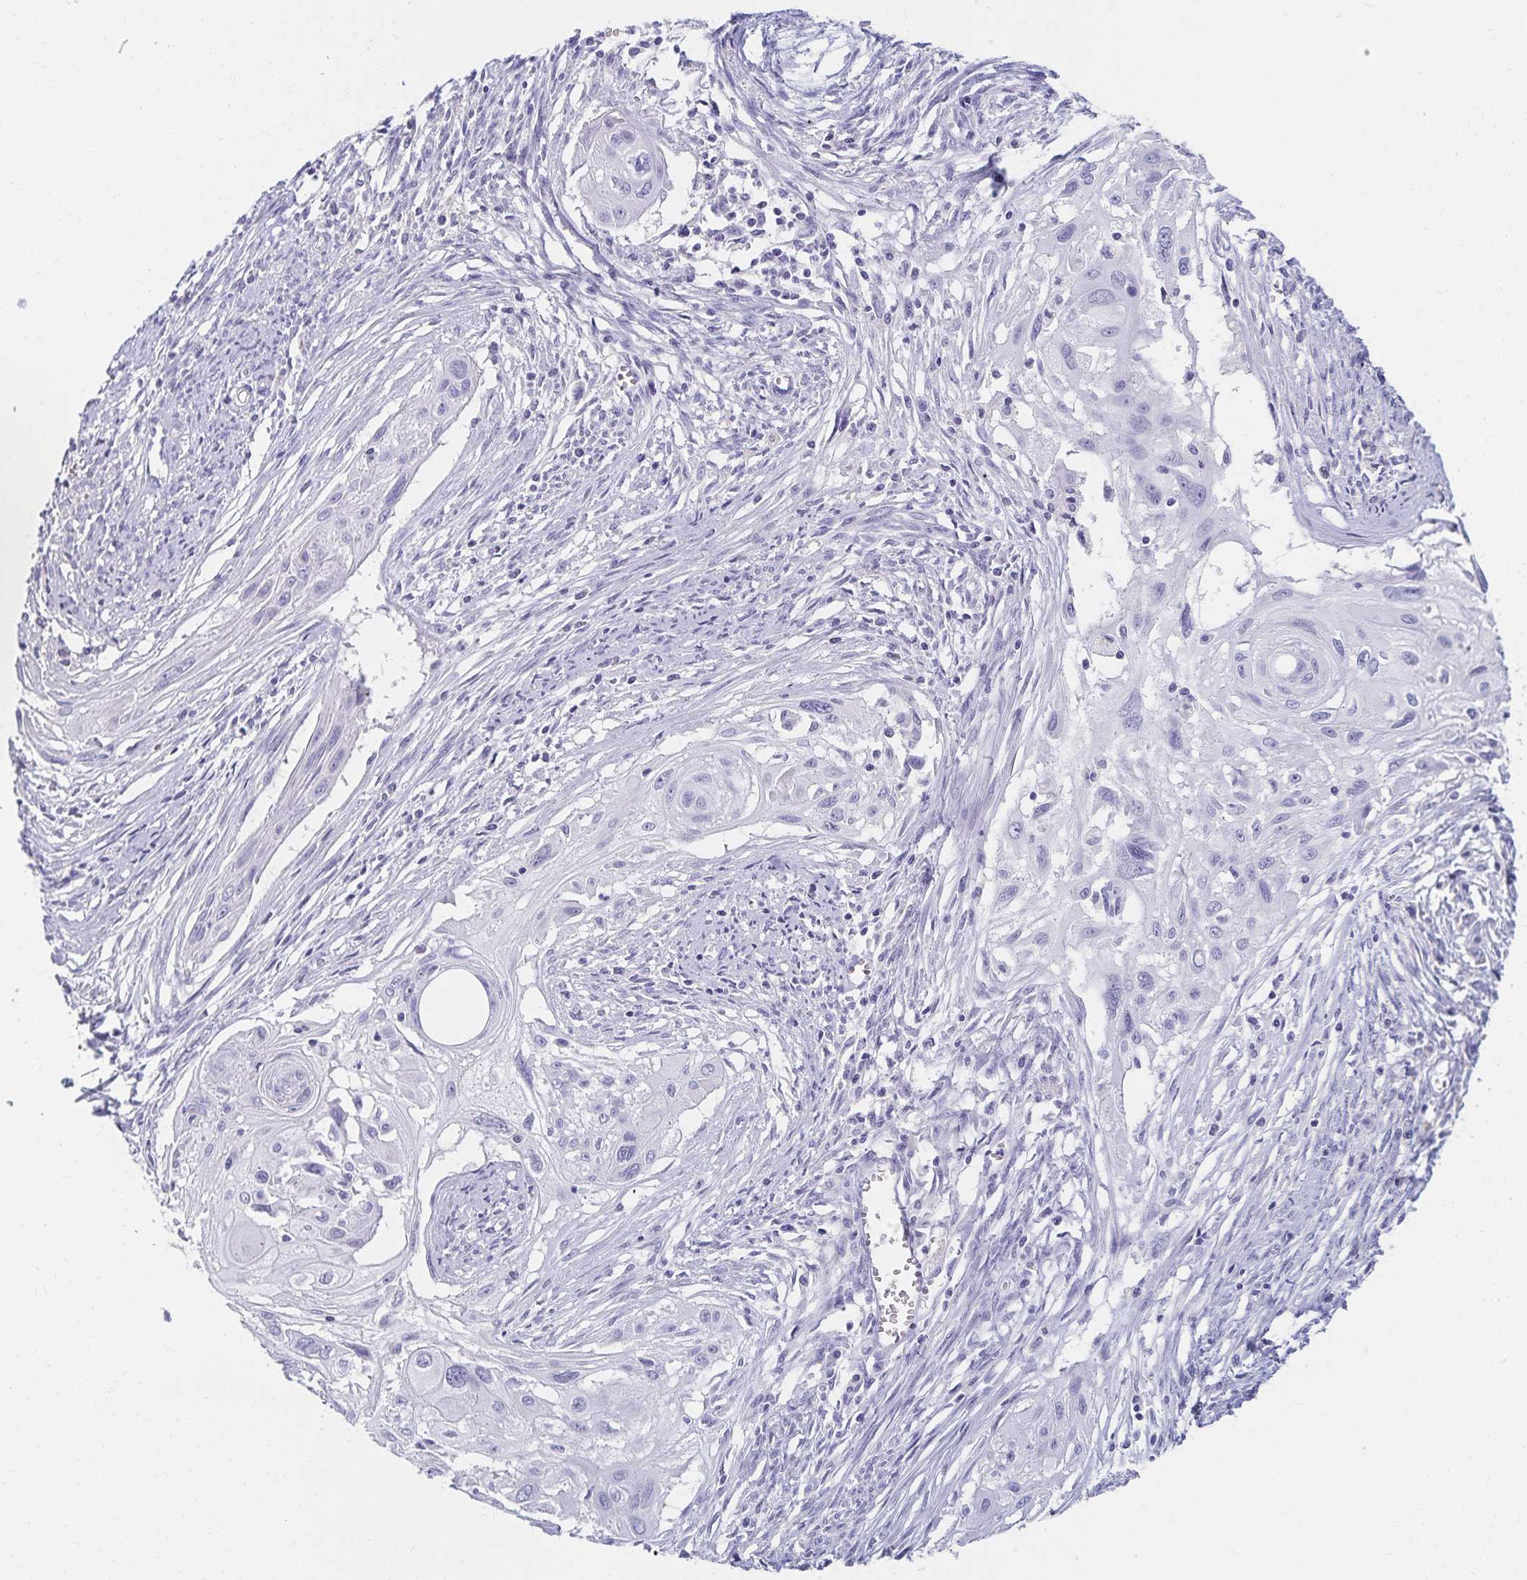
{"staining": {"intensity": "negative", "quantity": "none", "location": "none"}, "tissue": "cervical cancer", "cell_type": "Tumor cells", "image_type": "cancer", "snomed": [{"axis": "morphology", "description": "Squamous cell carcinoma, NOS"}, {"axis": "topography", "description": "Cervix"}], "caption": "Human squamous cell carcinoma (cervical) stained for a protein using immunohistochemistry reveals no staining in tumor cells.", "gene": "C2orf50", "patient": {"sex": "female", "age": 49}}